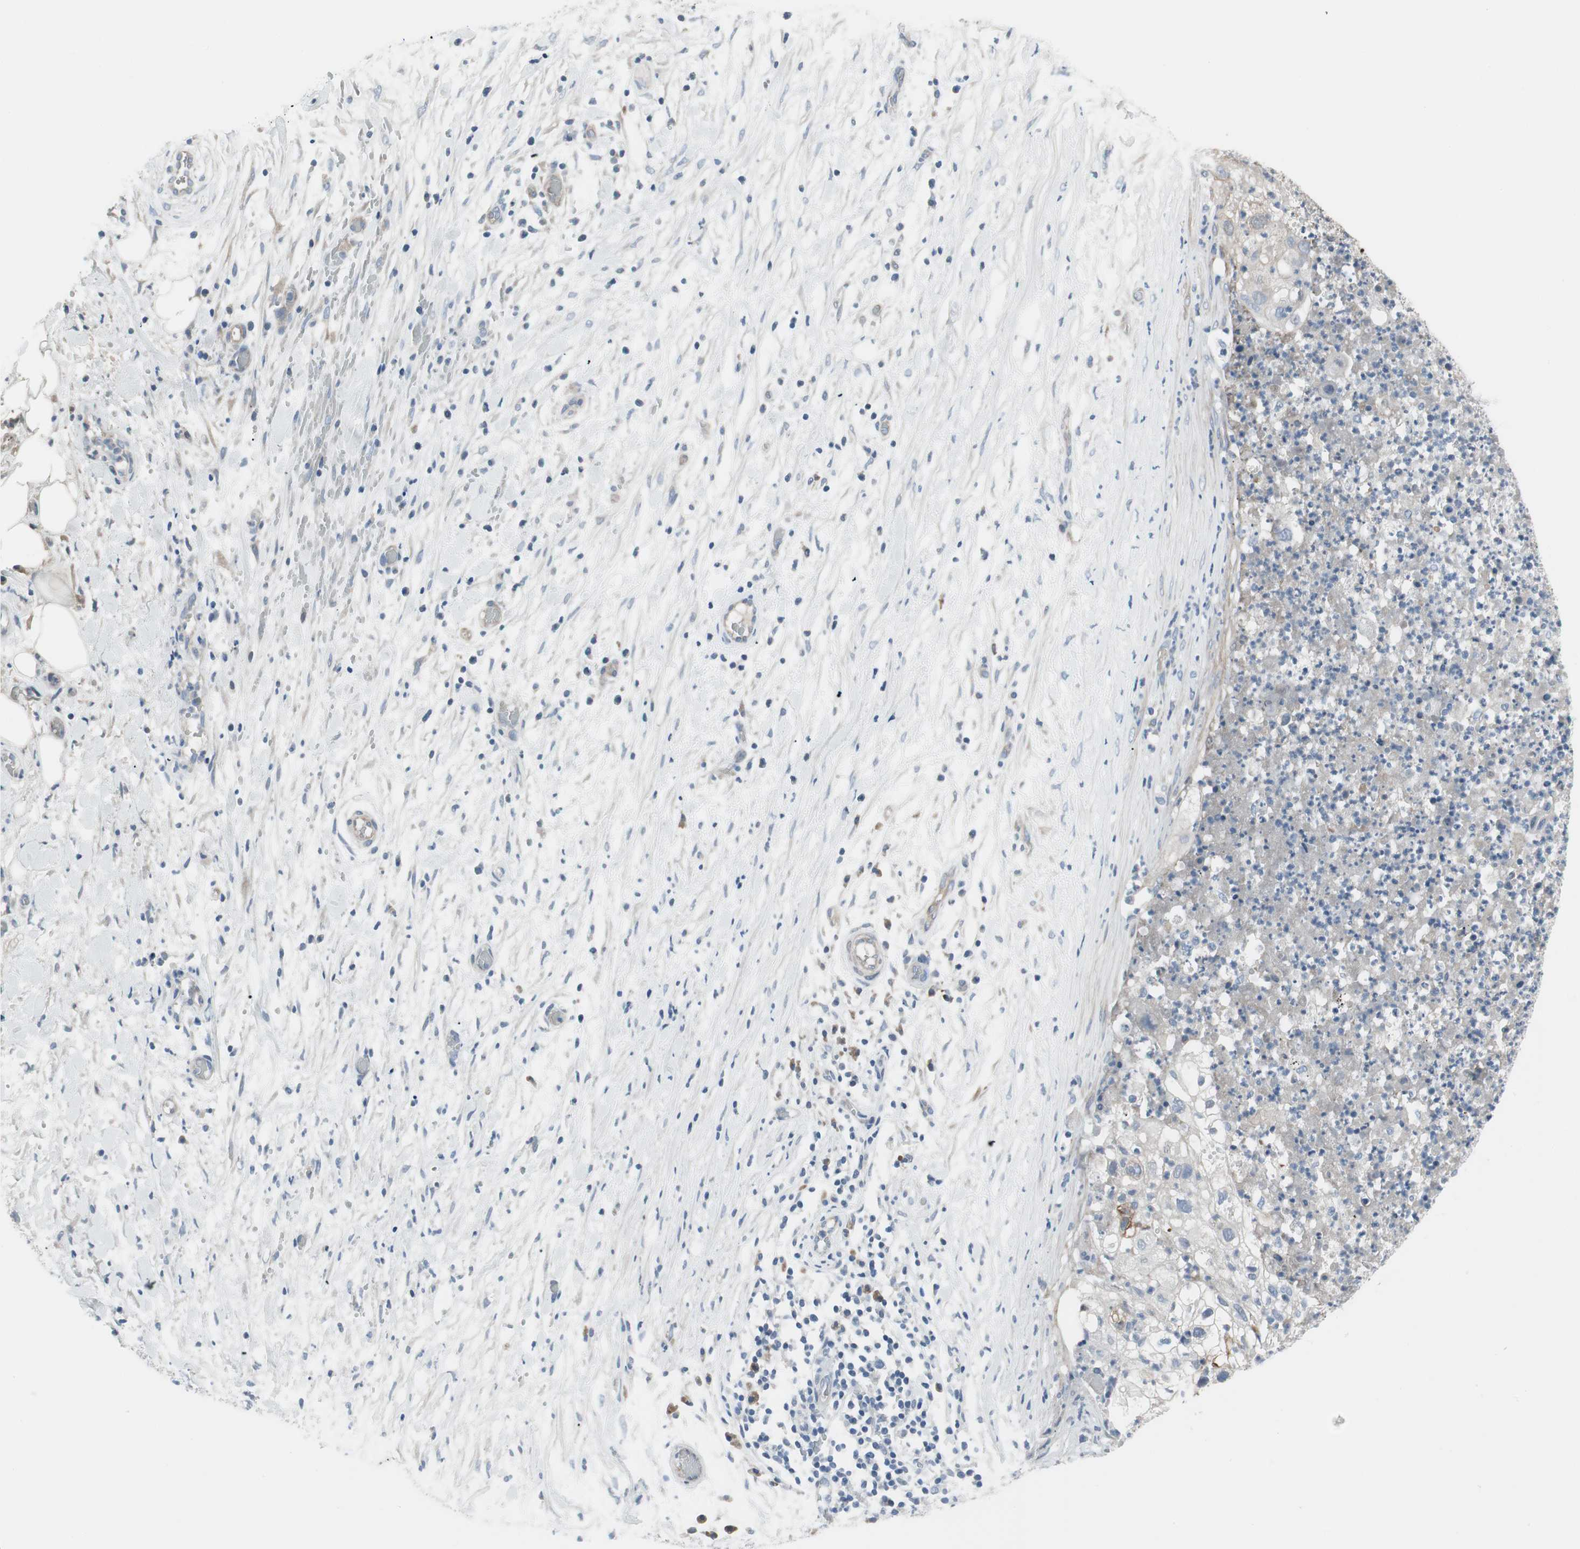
{"staining": {"intensity": "weak", "quantity": "25%-75%", "location": "cytoplasmic/membranous"}, "tissue": "lung cancer", "cell_type": "Tumor cells", "image_type": "cancer", "snomed": [{"axis": "morphology", "description": "Inflammation, NOS"}, {"axis": "morphology", "description": "Squamous cell carcinoma, NOS"}, {"axis": "topography", "description": "Lymph node"}, {"axis": "topography", "description": "Soft tissue"}, {"axis": "topography", "description": "Lung"}], "caption": "This histopathology image reveals immunohistochemistry (IHC) staining of lung squamous cell carcinoma, with low weak cytoplasmic/membranous positivity in about 25%-75% of tumor cells.", "gene": "PIGR", "patient": {"sex": "male", "age": 66}}